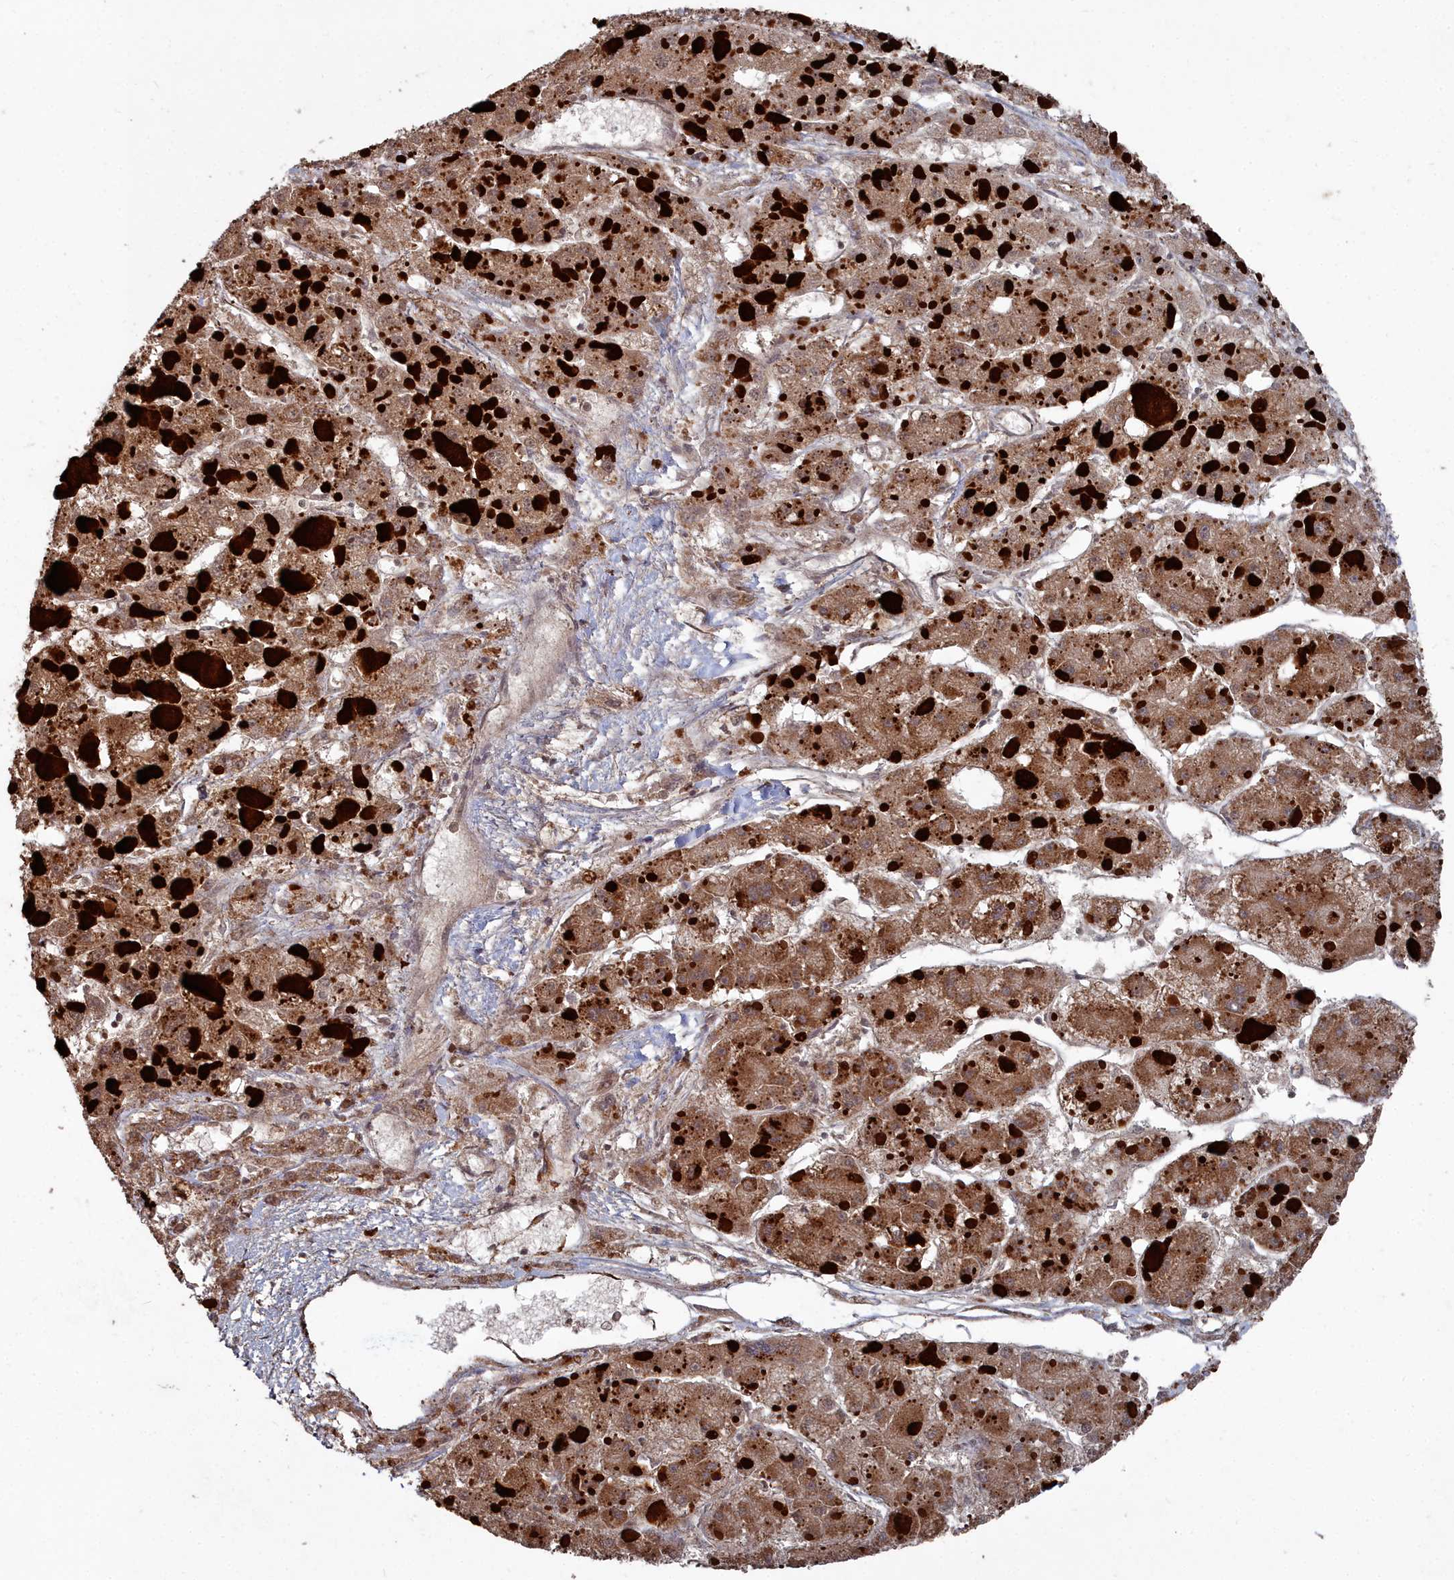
{"staining": {"intensity": "moderate", "quantity": ">75%", "location": "cytoplasmic/membranous"}, "tissue": "liver cancer", "cell_type": "Tumor cells", "image_type": "cancer", "snomed": [{"axis": "morphology", "description": "Carcinoma, Hepatocellular, NOS"}, {"axis": "topography", "description": "Liver"}], "caption": "Immunohistochemistry staining of liver hepatocellular carcinoma, which displays medium levels of moderate cytoplasmic/membranous staining in about >75% of tumor cells indicating moderate cytoplasmic/membranous protein expression. The staining was performed using DAB (brown) for protein detection and nuclei were counterstained in hematoxylin (blue).", "gene": "CCNP", "patient": {"sex": "female", "age": 73}}